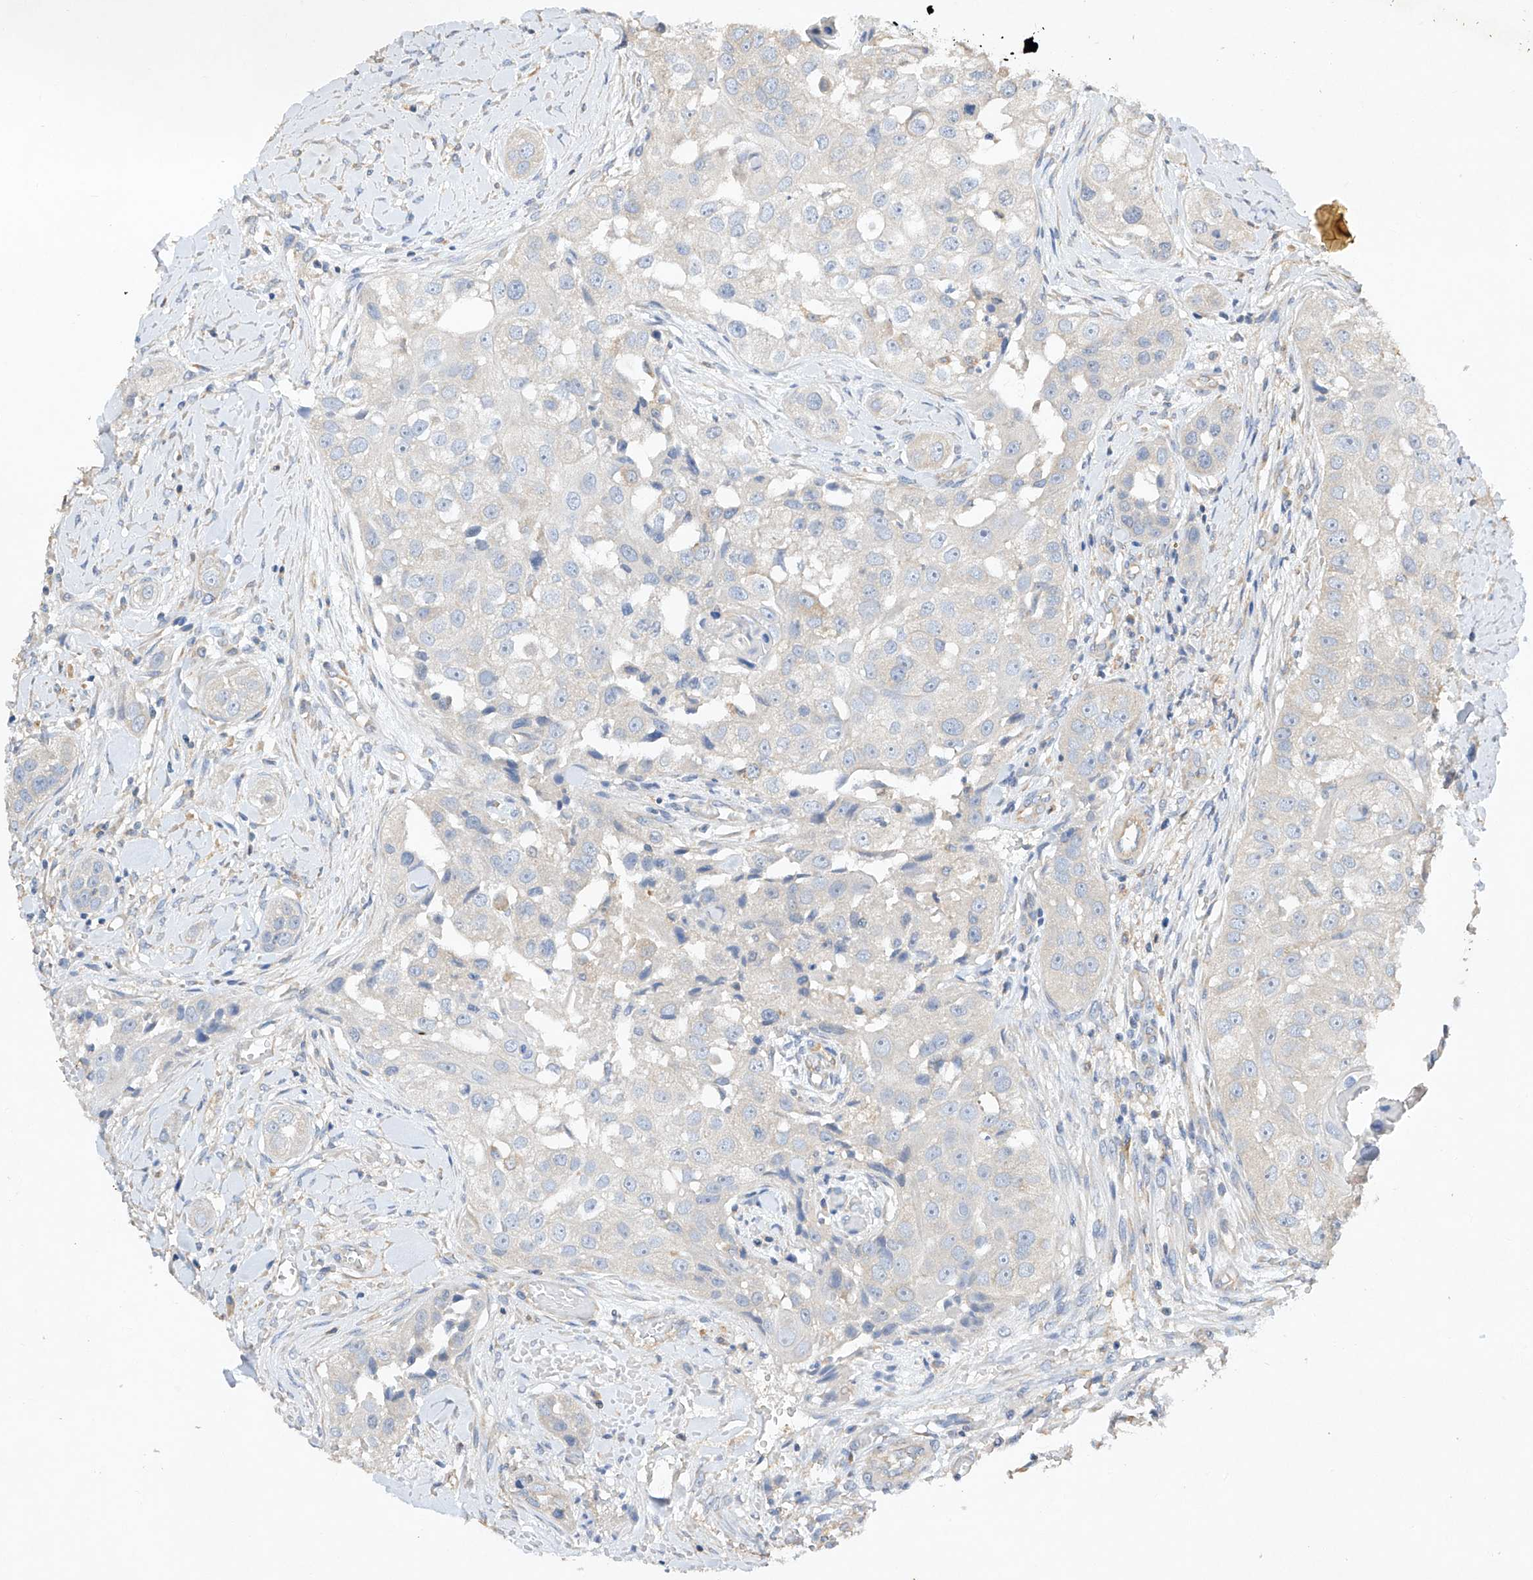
{"staining": {"intensity": "negative", "quantity": "none", "location": "none"}, "tissue": "head and neck cancer", "cell_type": "Tumor cells", "image_type": "cancer", "snomed": [{"axis": "morphology", "description": "Normal tissue, NOS"}, {"axis": "morphology", "description": "Squamous cell carcinoma, NOS"}, {"axis": "topography", "description": "Skeletal muscle"}, {"axis": "topography", "description": "Head-Neck"}], "caption": "Squamous cell carcinoma (head and neck) was stained to show a protein in brown. There is no significant staining in tumor cells.", "gene": "AMD1", "patient": {"sex": "male", "age": 51}}